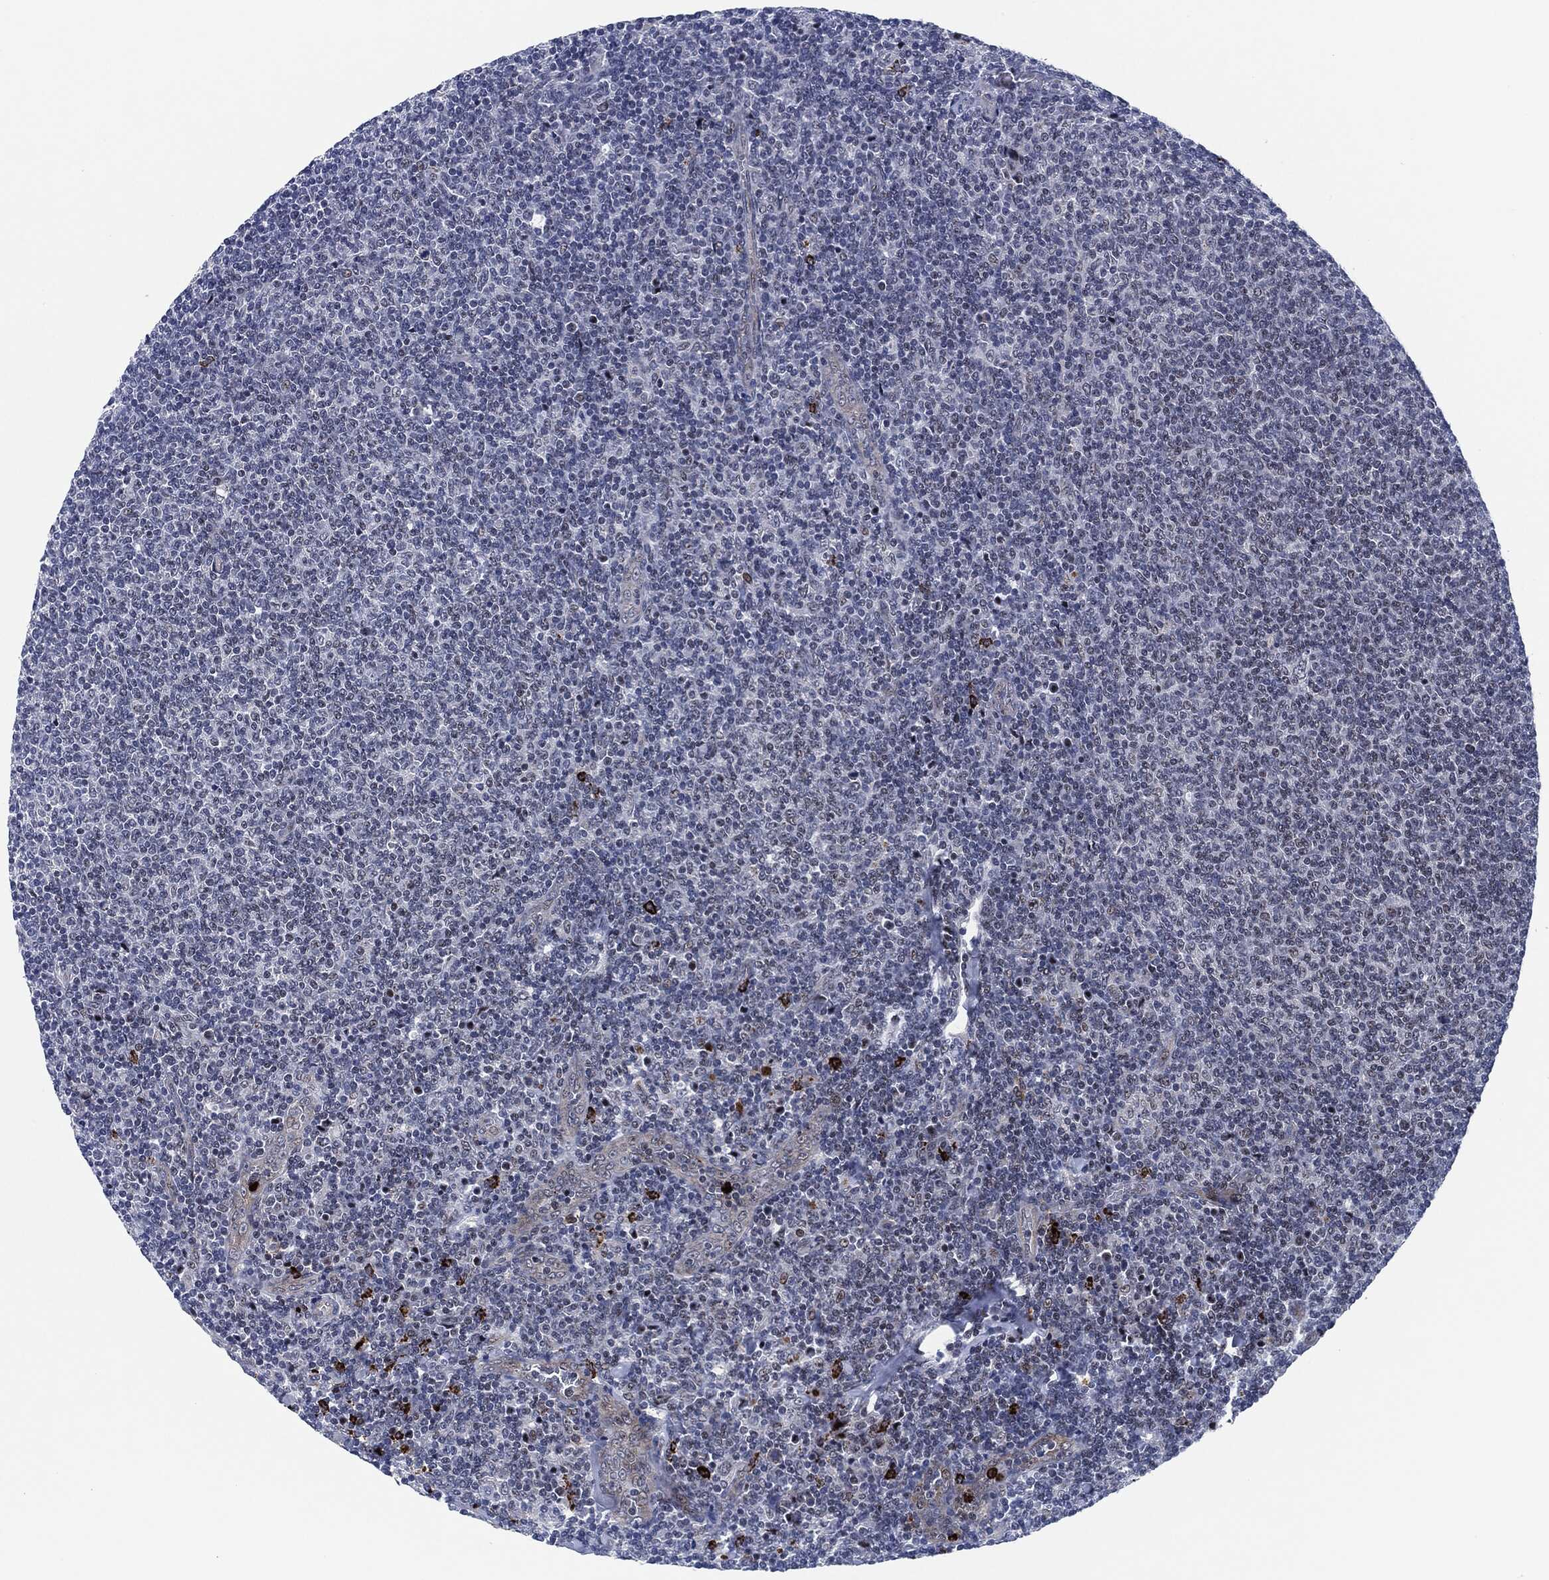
{"staining": {"intensity": "negative", "quantity": "none", "location": "none"}, "tissue": "lymphoma", "cell_type": "Tumor cells", "image_type": "cancer", "snomed": [{"axis": "morphology", "description": "Malignant lymphoma, non-Hodgkin's type, Low grade"}, {"axis": "topography", "description": "Lymph node"}], "caption": "Malignant lymphoma, non-Hodgkin's type (low-grade) stained for a protein using immunohistochemistry (IHC) displays no staining tumor cells.", "gene": "MPO", "patient": {"sex": "male", "age": 52}}